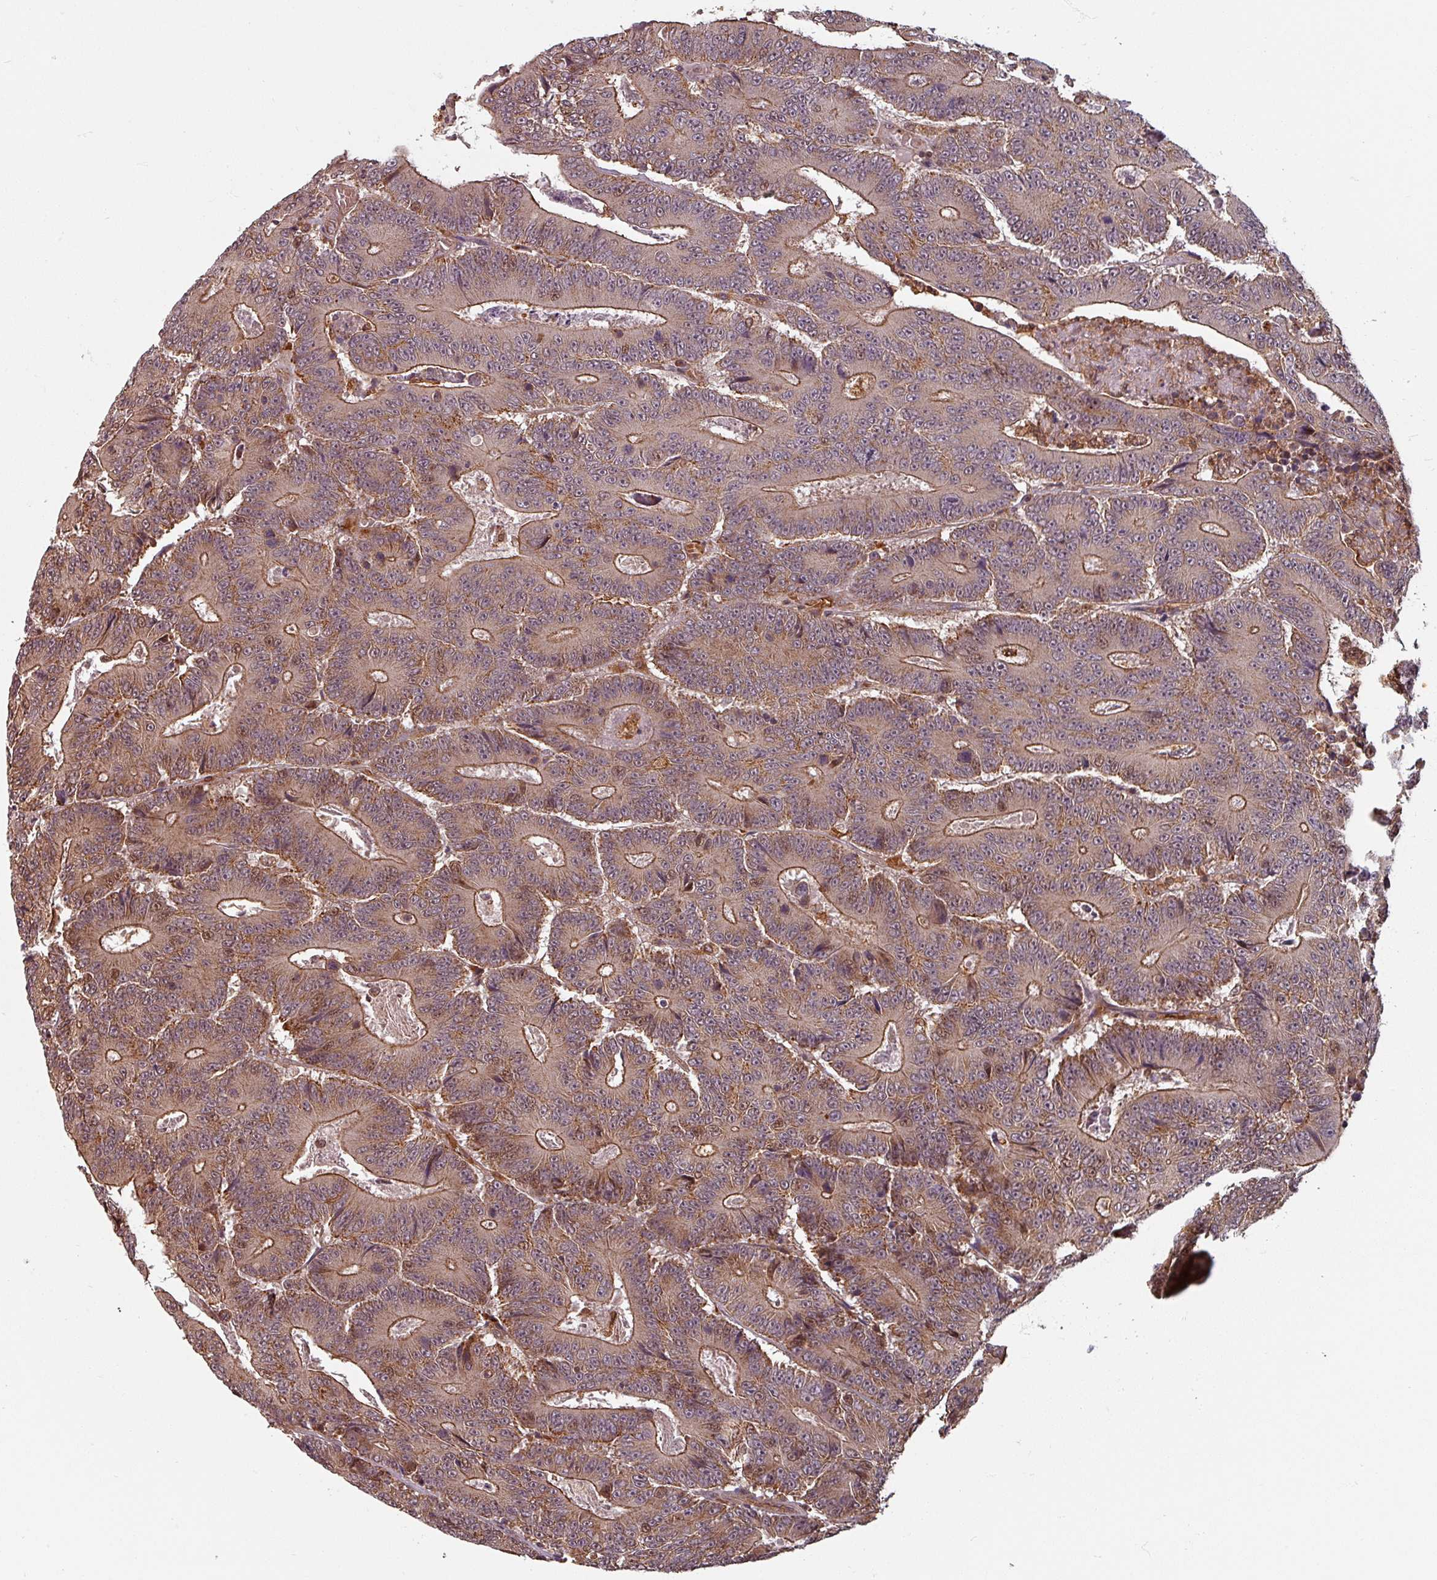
{"staining": {"intensity": "moderate", "quantity": "25%-75%", "location": "cytoplasmic/membranous,nuclear"}, "tissue": "colorectal cancer", "cell_type": "Tumor cells", "image_type": "cancer", "snomed": [{"axis": "morphology", "description": "Adenocarcinoma, NOS"}, {"axis": "topography", "description": "Colon"}], "caption": "Immunohistochemical staining of human colorectal adenocarcinoma displays moderate cytoplasmic/membranous and nuclear protein expression in about 25%-75% of tumor cells. The staining is performed using DAB brown chromogen to label protein expression. The nuclei are counter-stained blue using hematoxylin.", "gene": "EID1", "patient": {"sex": "male", "age": 83}}